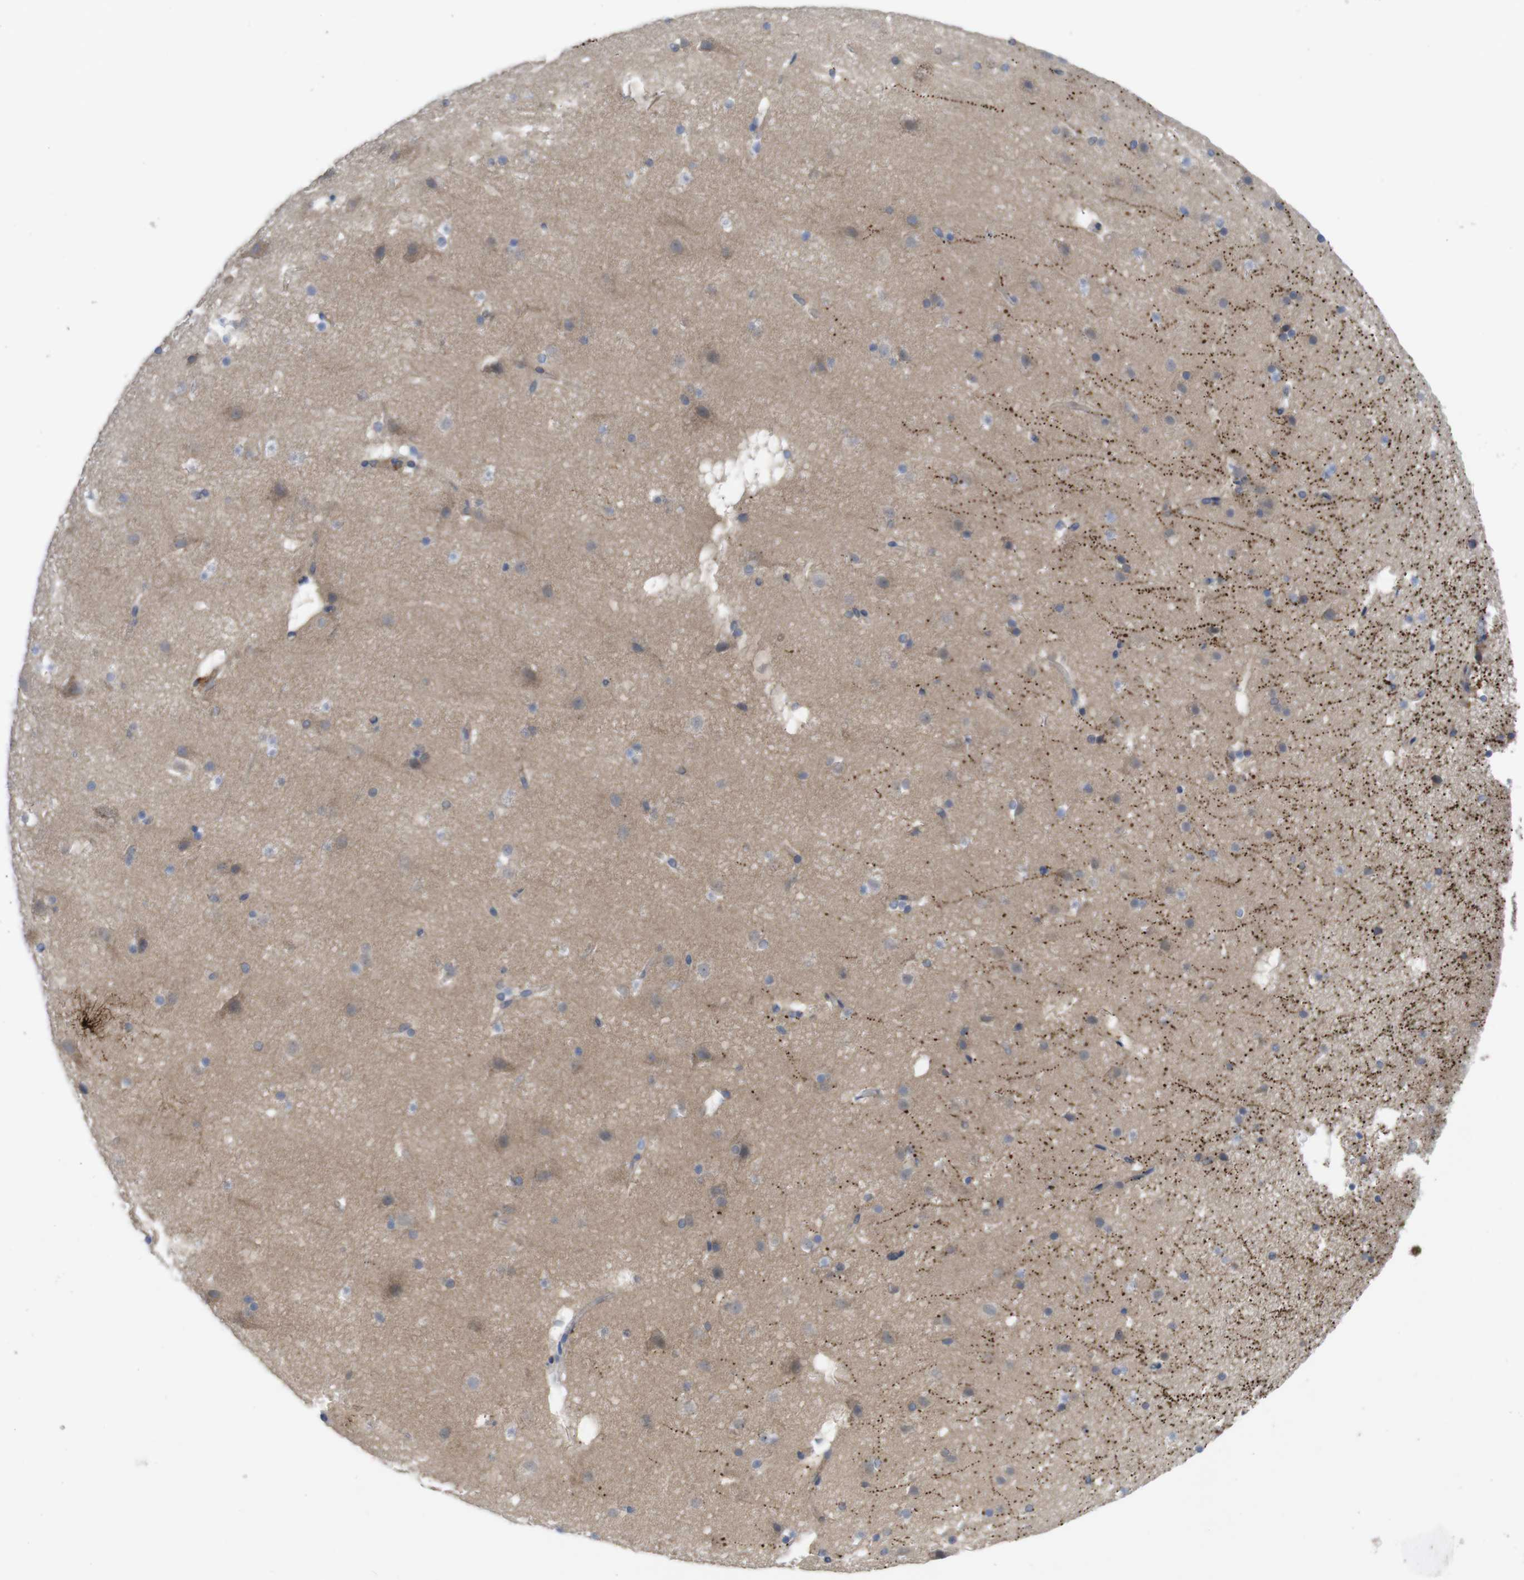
{"staining": {"intensity": "moderate", "quantity": ">75%", "location": "cytoplasmic/membranous"}, "tissue": "cerebral cortex", "cell_type": "Endothelial cells", "image_type": "normal", "snomed": [{"axis": "morphology", "description": "Normal tissue, NOS"}, {"axis": "topography", "description": "Cerebral cortex"}], "caption": "A histopathology image of human cerebral cortex stained for a protein displays moderate cytoplasmic/membranous brown staining in endothelial cells.", "gene": "KIDINS220", "patient": {"sex": "male", "age": 45}}